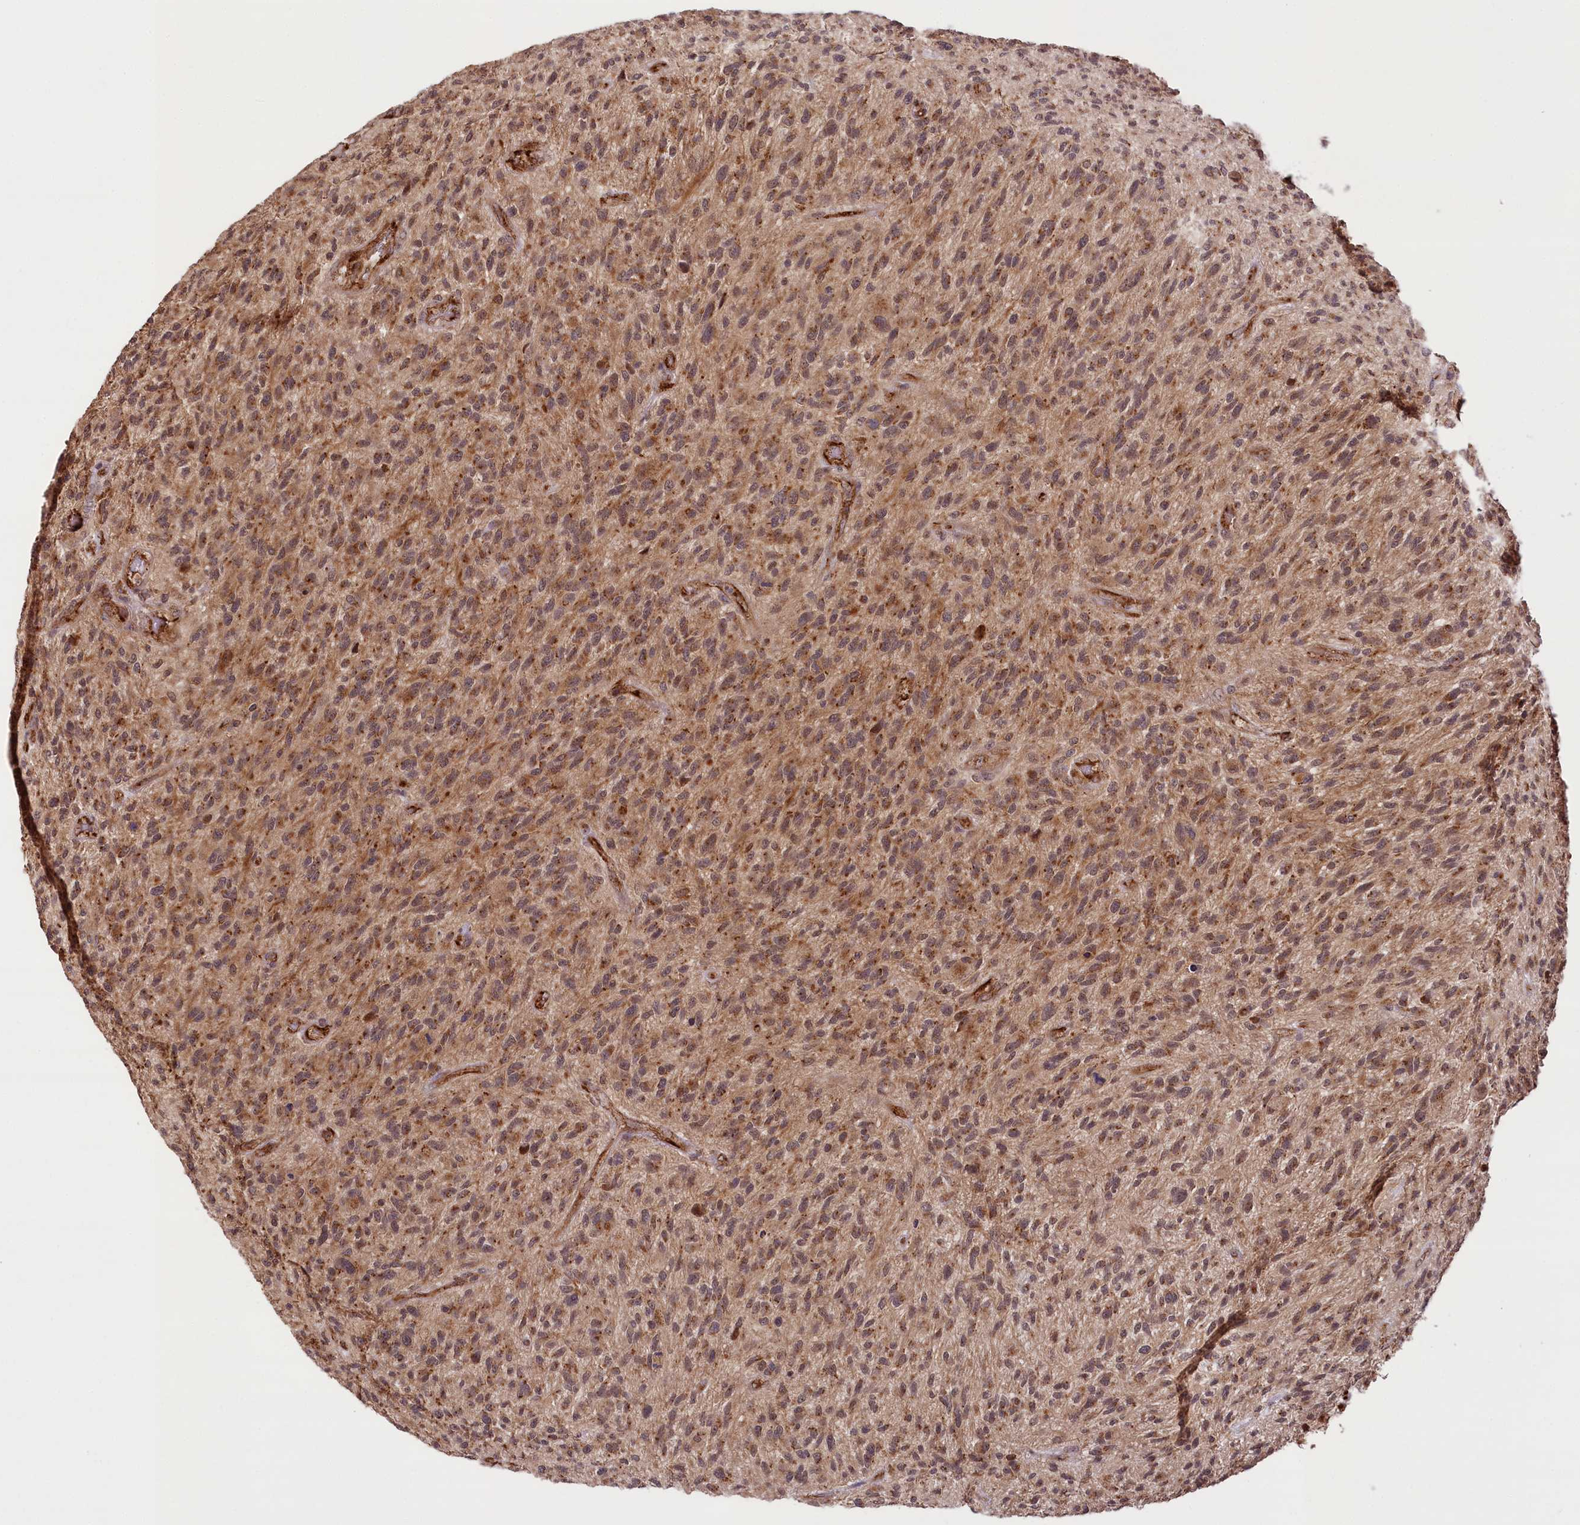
{"staining": {"intensity": "moderate", "quantity": ">75%", "location": "cytoplasmic/membranous"}, "tissue": "glioma", "cell_type": "Tumor cells", "image_type": "cancer", "snomed": [{"axis": "morphology", "description": "Glioma, malignant, High grade"}, {"axis": "topography", "description": "Brain"}], "caption": "Human malignant glioma (high-grade) stained with a brown dye shows moderate cytoplasmic/membranous positive expression in about >75% of tumor cells.", "gene": "CARD19", "patient": {"sex": "male", "age": 47}}